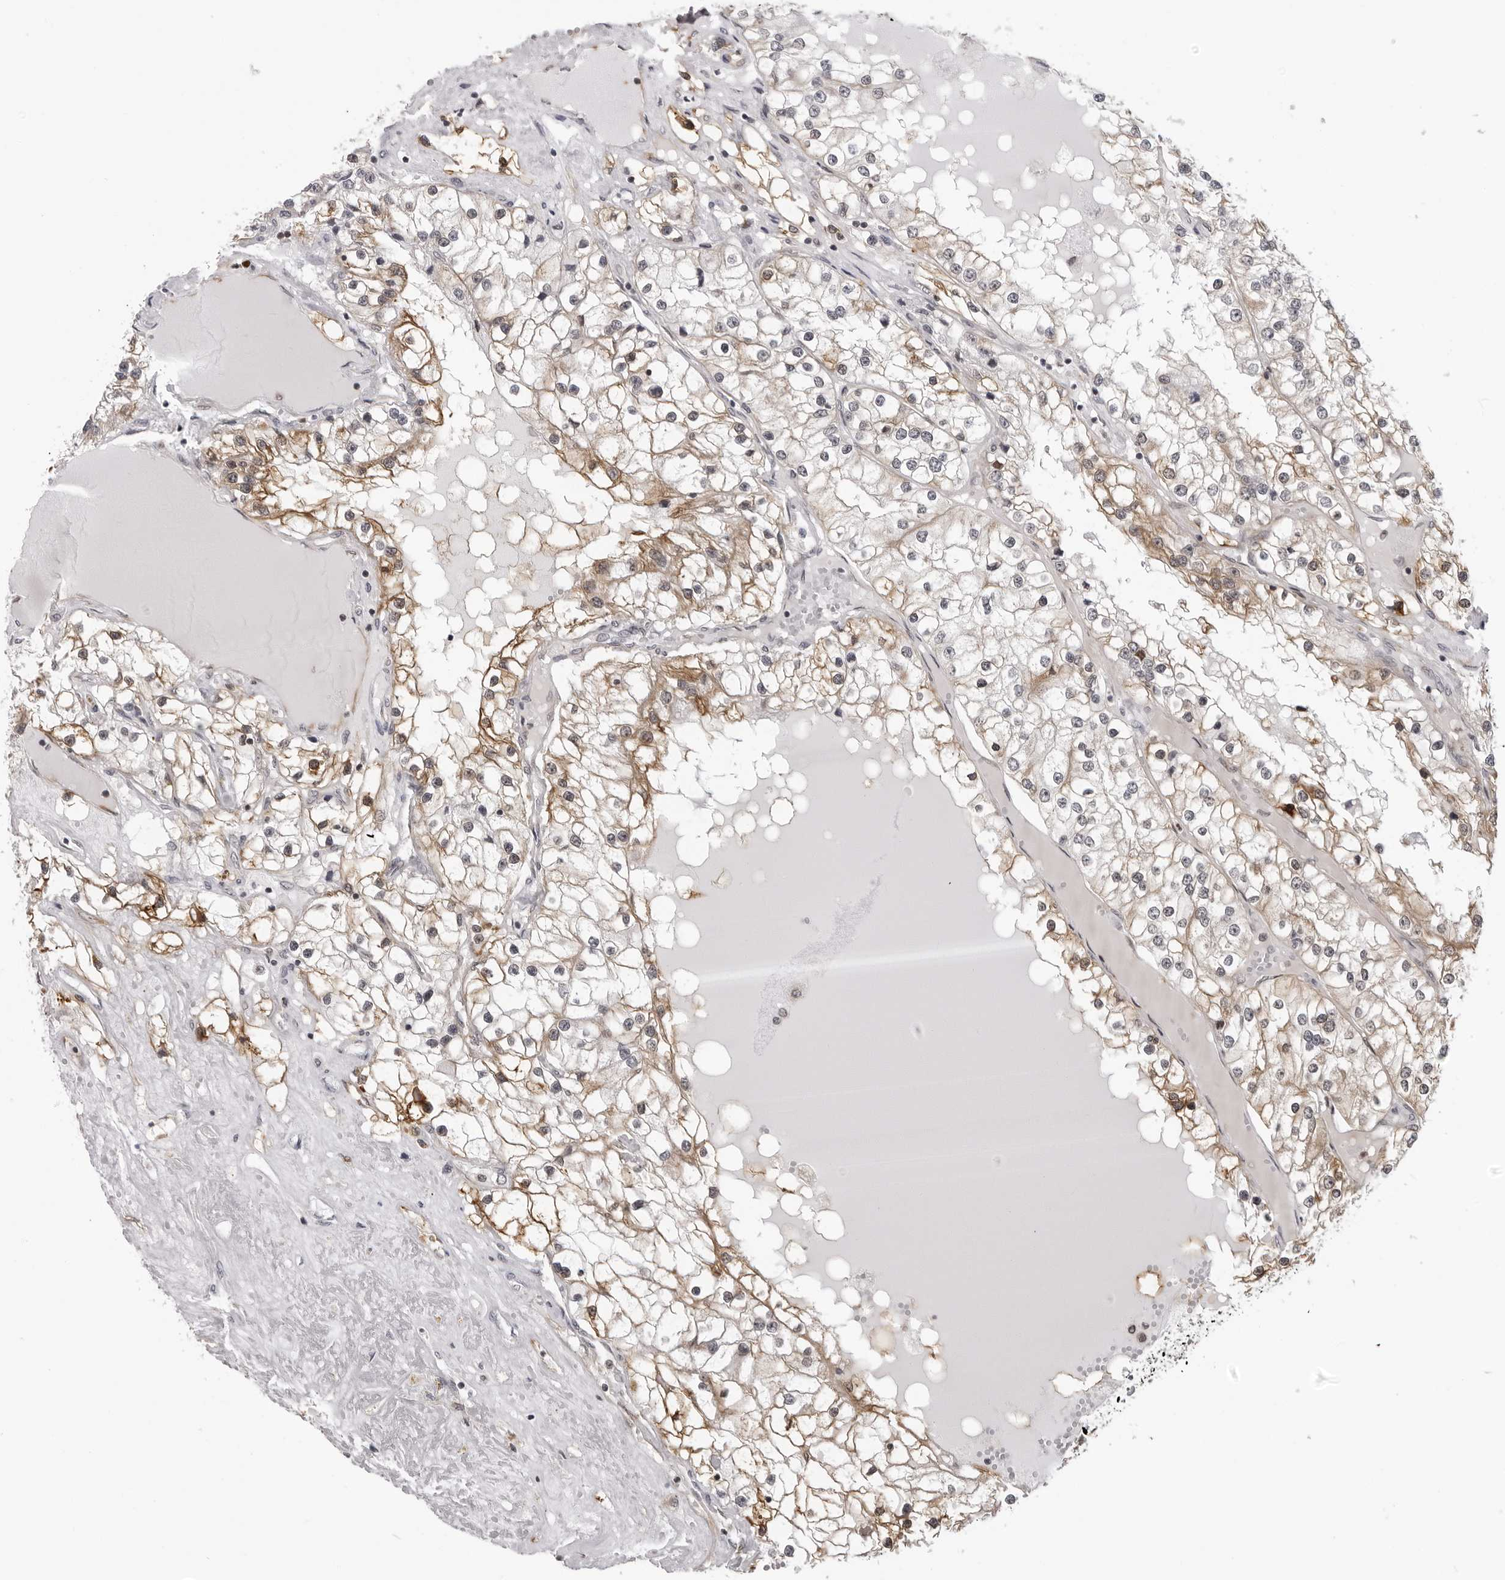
{"staining": {"intensity": "moderate", "quantity": "25%-75%", "location": "cytoplasmic/membranous"}, "tissue": "renal cancer", "cell_type": "Tumor cells", "image_type": "cancer", "snomed": [{"axis": "morphology", "description": "Adenocarcinoma, NOS"}, {"axis": "topography", "description": "Kidney"}], "caption": "Immunohistochemical staining of human adenocarcinoma (renal) shows medium levels of moderate cytoplasmic/membranous protein positivity in about 25%-75% of tumor cells. The staining was performed using DAB to visualize the protein expression in brown, while the nuclei were stained in blue with hematoxylin (Magnification: 20x).", "gene": "MRPS15", "patient": {"sex": "male", "age": 68}}